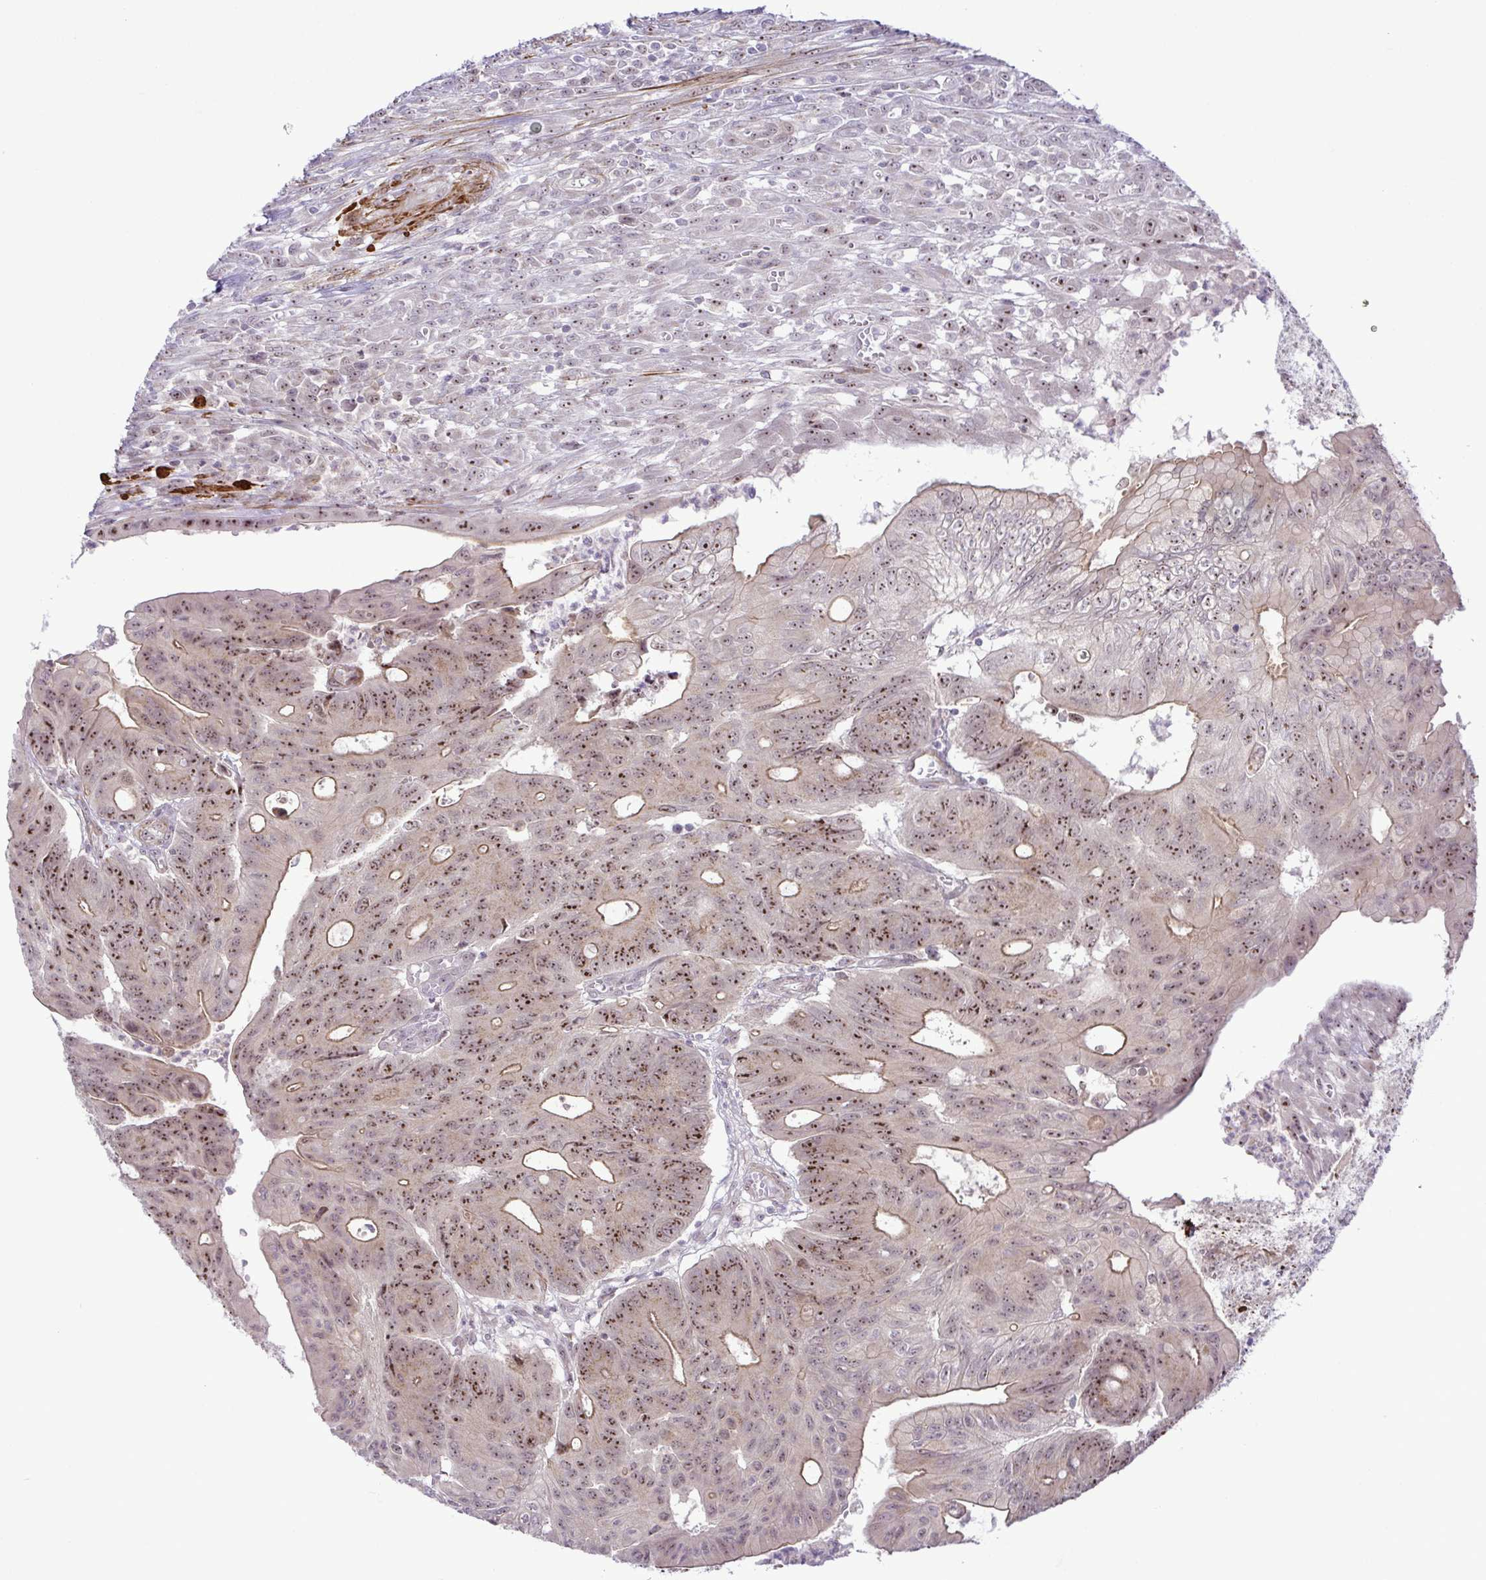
{"staining": {"intensity": "moderate", "quantity": "25%-75%", "location": "cytoplasmic/membranous,nuclear"}, "tissue": "colorectal cancer", "cell_type": "Tumor cells", "image_type": "cancer", "snomed": [{"axis": "morphology", "description": "Adenocarcinoma, NOS"}, {"axis": "topography", "description": "Colon"}], "caption": "Immunohistochemical staining of human adenocarcinoma (colorectal) demonstrates moderate cytoplasmic/membranous and nuclear protein expression in approximately 25%-75% of tumor cells.", "gene": "RSL24D1", "patient": {"sex": "male", "age": 65}}